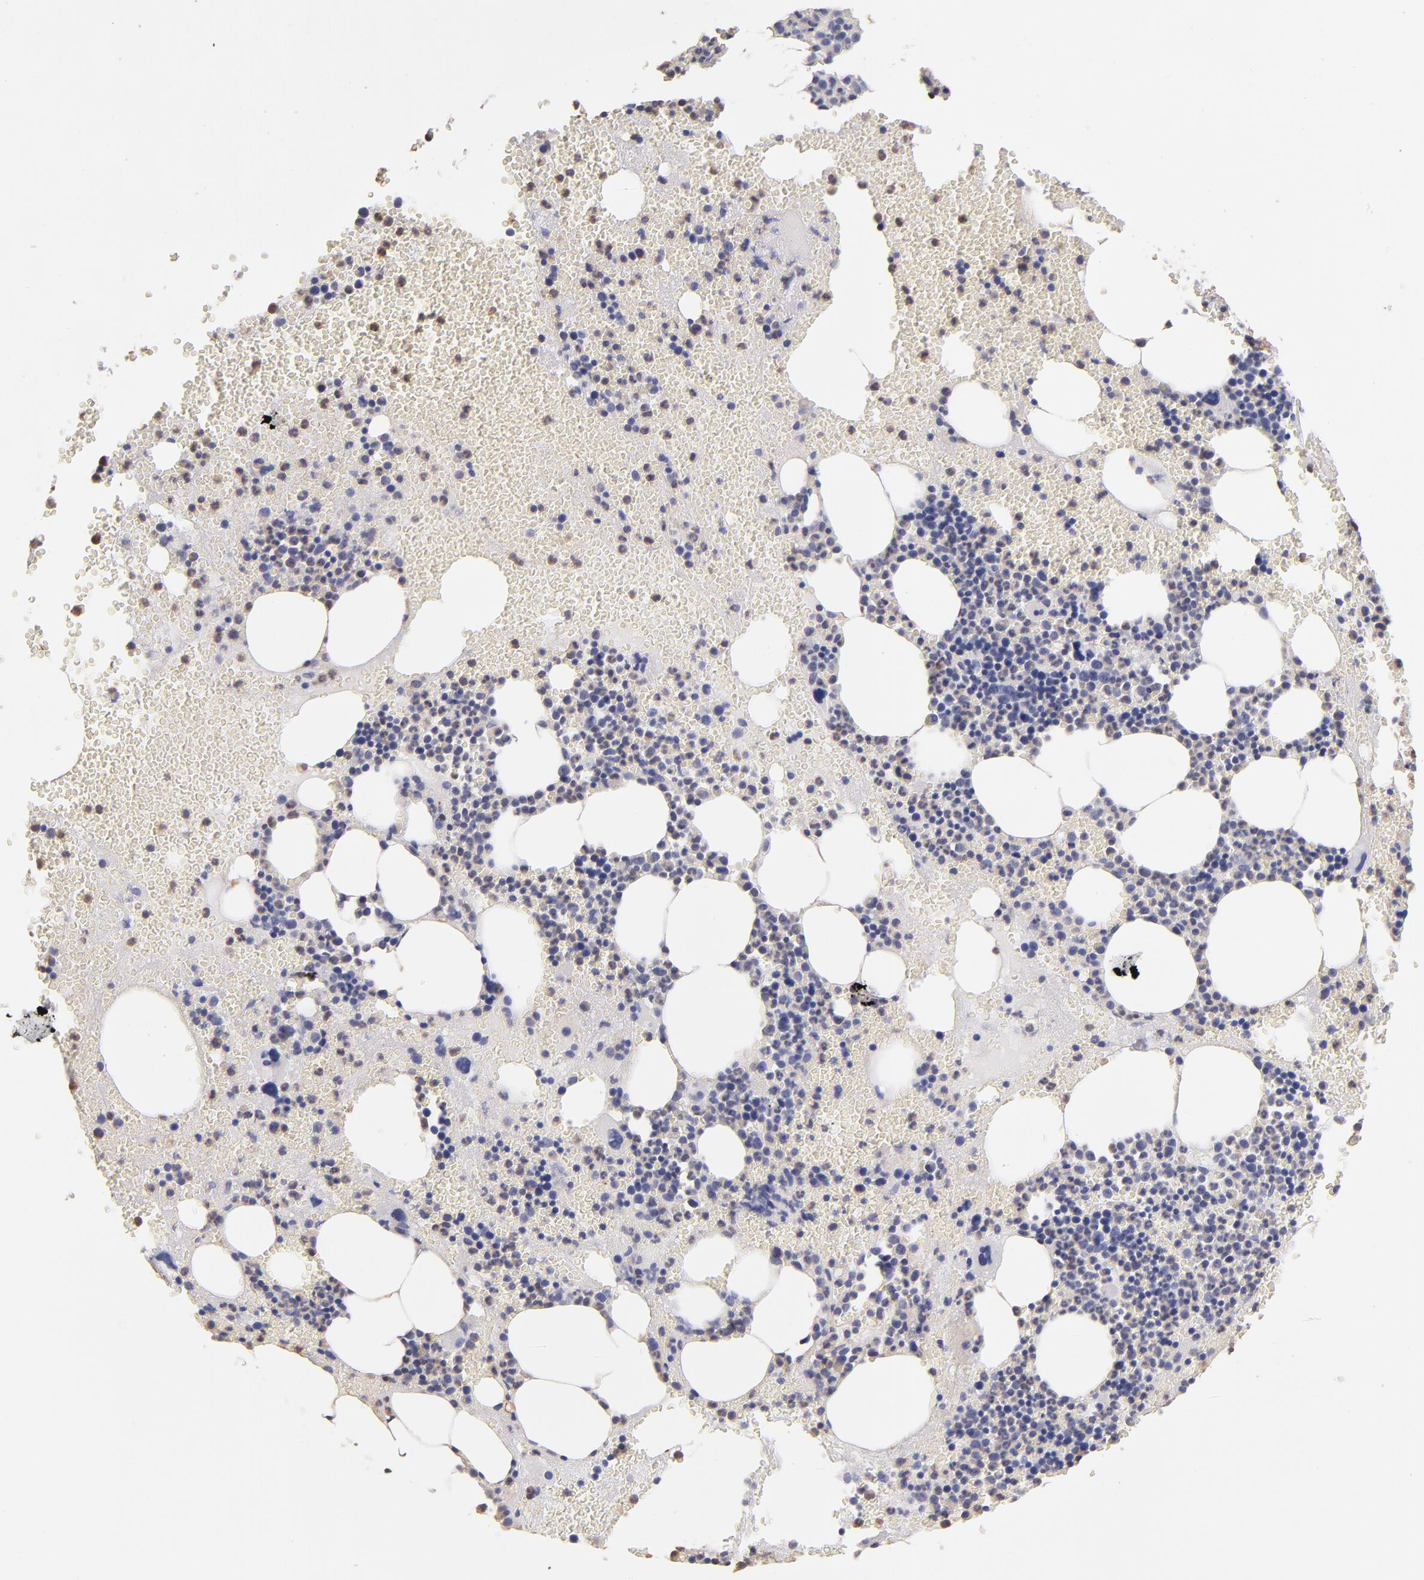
{"staining": {"intensity": "weak", "quantity": "<25%", "location": "cytoplasmic/membranous"}, "tissue": "bone marrow", "cell_type": "Hematopoietic cells", "image_type": "normal", "snomed": [{"axis": "morphology", "description": "Normal tissue, NOS"}, {"axis": "topography", "description": "Bone marrow"}], "caption": "The photomicrograph demonstrates no staining of hematopoietic cells in benign bone marrow. The staining was performed using DAB to visualize the protein expression in brown, while the nuclei were stained in blue with hematoxylin (Magnification: 20x).", "gene": "ABCB1", "patient": {"sex": "male", "age": 82}}